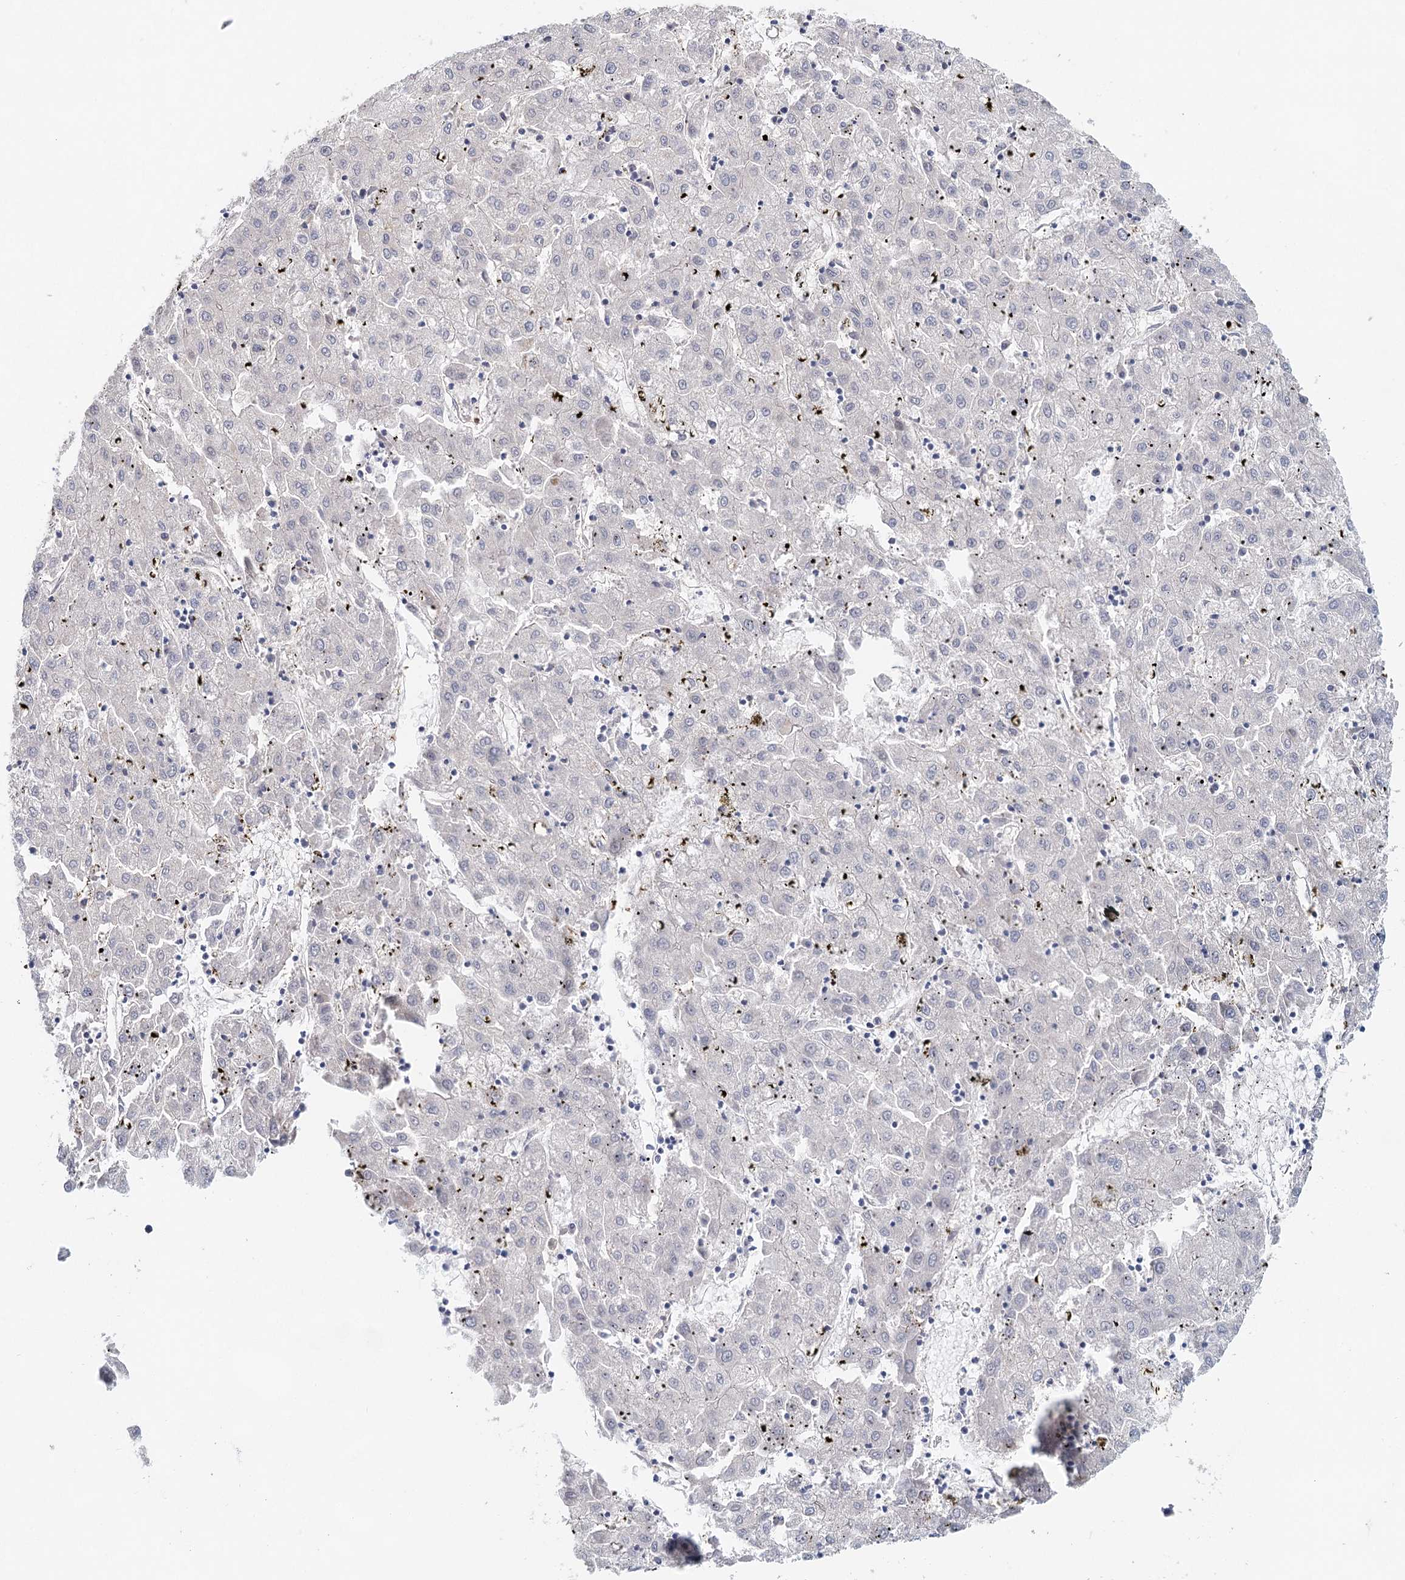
{"staining": {"intensity": "negative", "quantity": "none", "location": "none"}, "tissue": "liver cancer", "cell_type": "Tumor cells", "image_type": "cancer", "snomed": [{"axis": "morphology", "description": "Carcinoma, Hepatocellular, NOS"}, {"axis": "topography", "description": "Liver"}], "caption": "Tumor cells show no significant protein expression in hepatocellular carcinoma (liver).", "gene": "SLC19A3", "patient": {"sex": "male", "age": 72}}